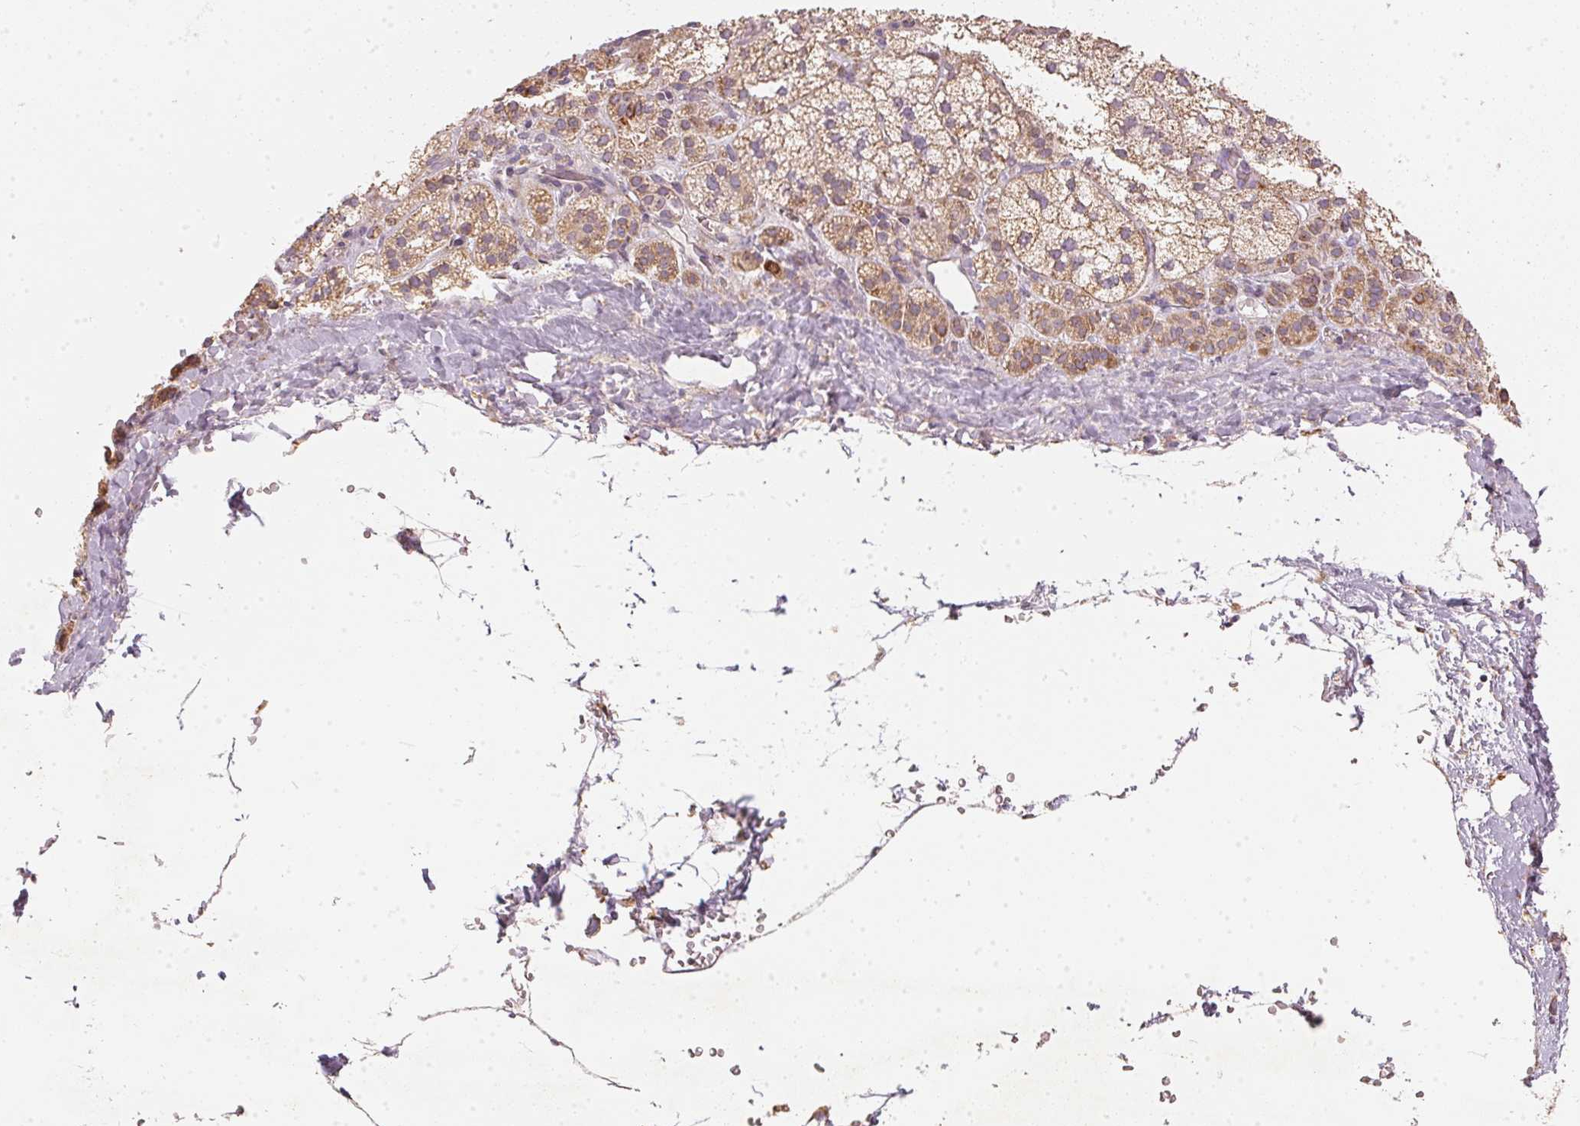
{"staining": {"intensity": "moderate", "quantity": "25%-75%", "location": "cytoplasmic/membranous"}, "tissue": "adrenal gland", "cell_type": "Glandular cells", "image_type": "normal", "snomed": [{"axis": "morphology", "description": "Normal tissue, NOS"}, {"axis": "topography", "description": "Adrenal gland"}], "caption": "This image reveals immunohistochemistry (IHC) staining of normal human adrenal gland, with medium moderate cytoplasmic/membranous expression in approximately 25%-75% of glandular cells.", "gene": "VWA5B2", "patient": {"sex": "male", "age": 53}}